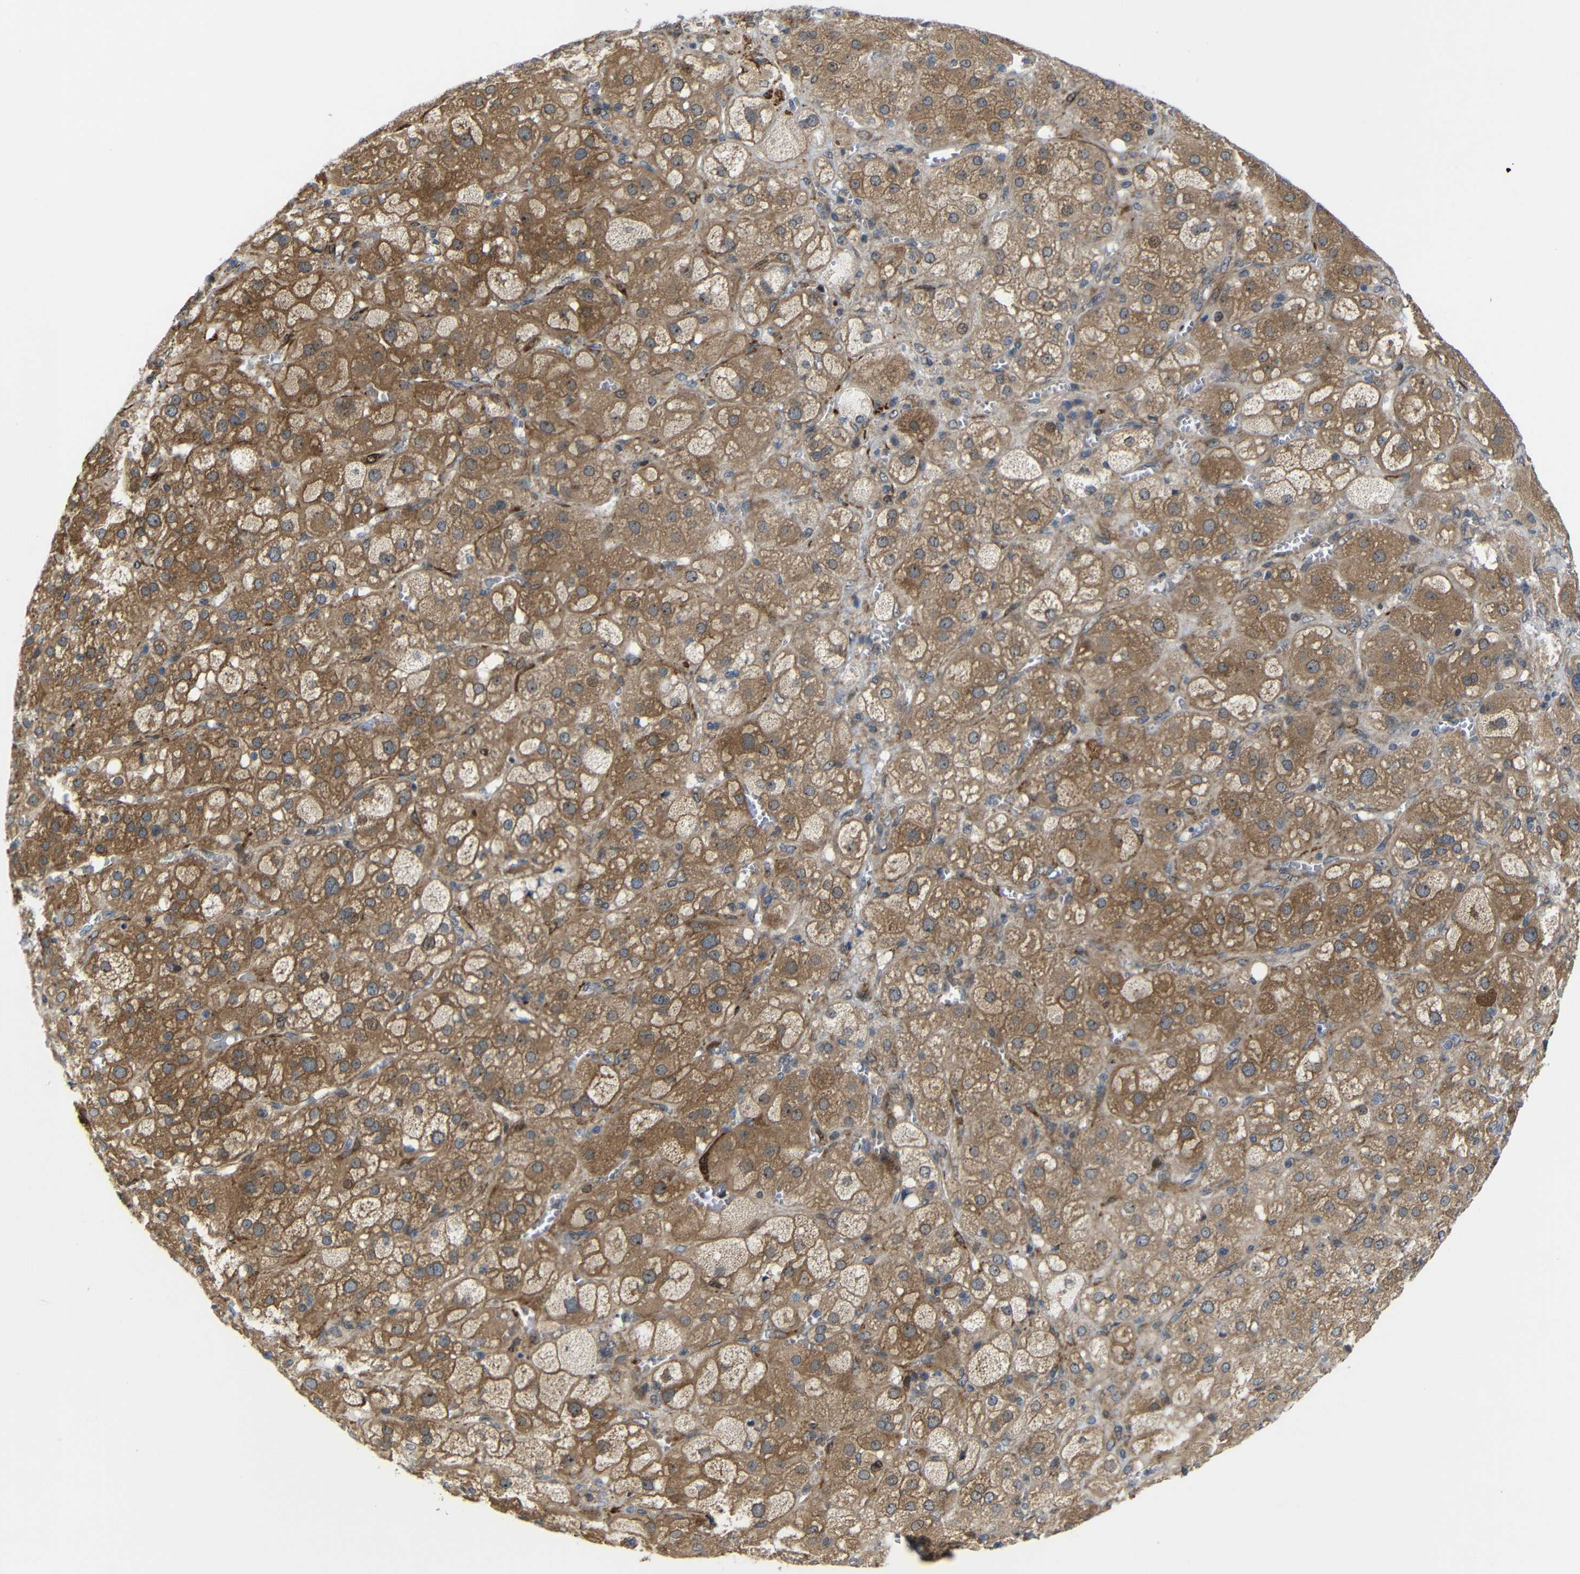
{"staining": {"intensity": "moderate", "quantity": ">75%", "location": "cytoplasmic/membranous"}, "tissue": "adrenal gland", "cell_type": "Glandular cells", "image_type": "normal", "snomed": [{"axis": "morphology", "description": "Normal tissue, NOS"}, {"axis": "topography", "description": "Adrenal gland"}], "caption": "The micrograph displays a brown stain indicating the presence of a protein in the cytoplasmic/membranous of glandular cells in adrenal gland. The staining was performed using DAB (3,3'-diaminobenzidine) to visualize the protein expression in brown, while the nuclei were stained in blue with hematoxylin (Magnification: 20x).", "gene": "P3H2", "patient": {"sex": "female", "age": 47}}